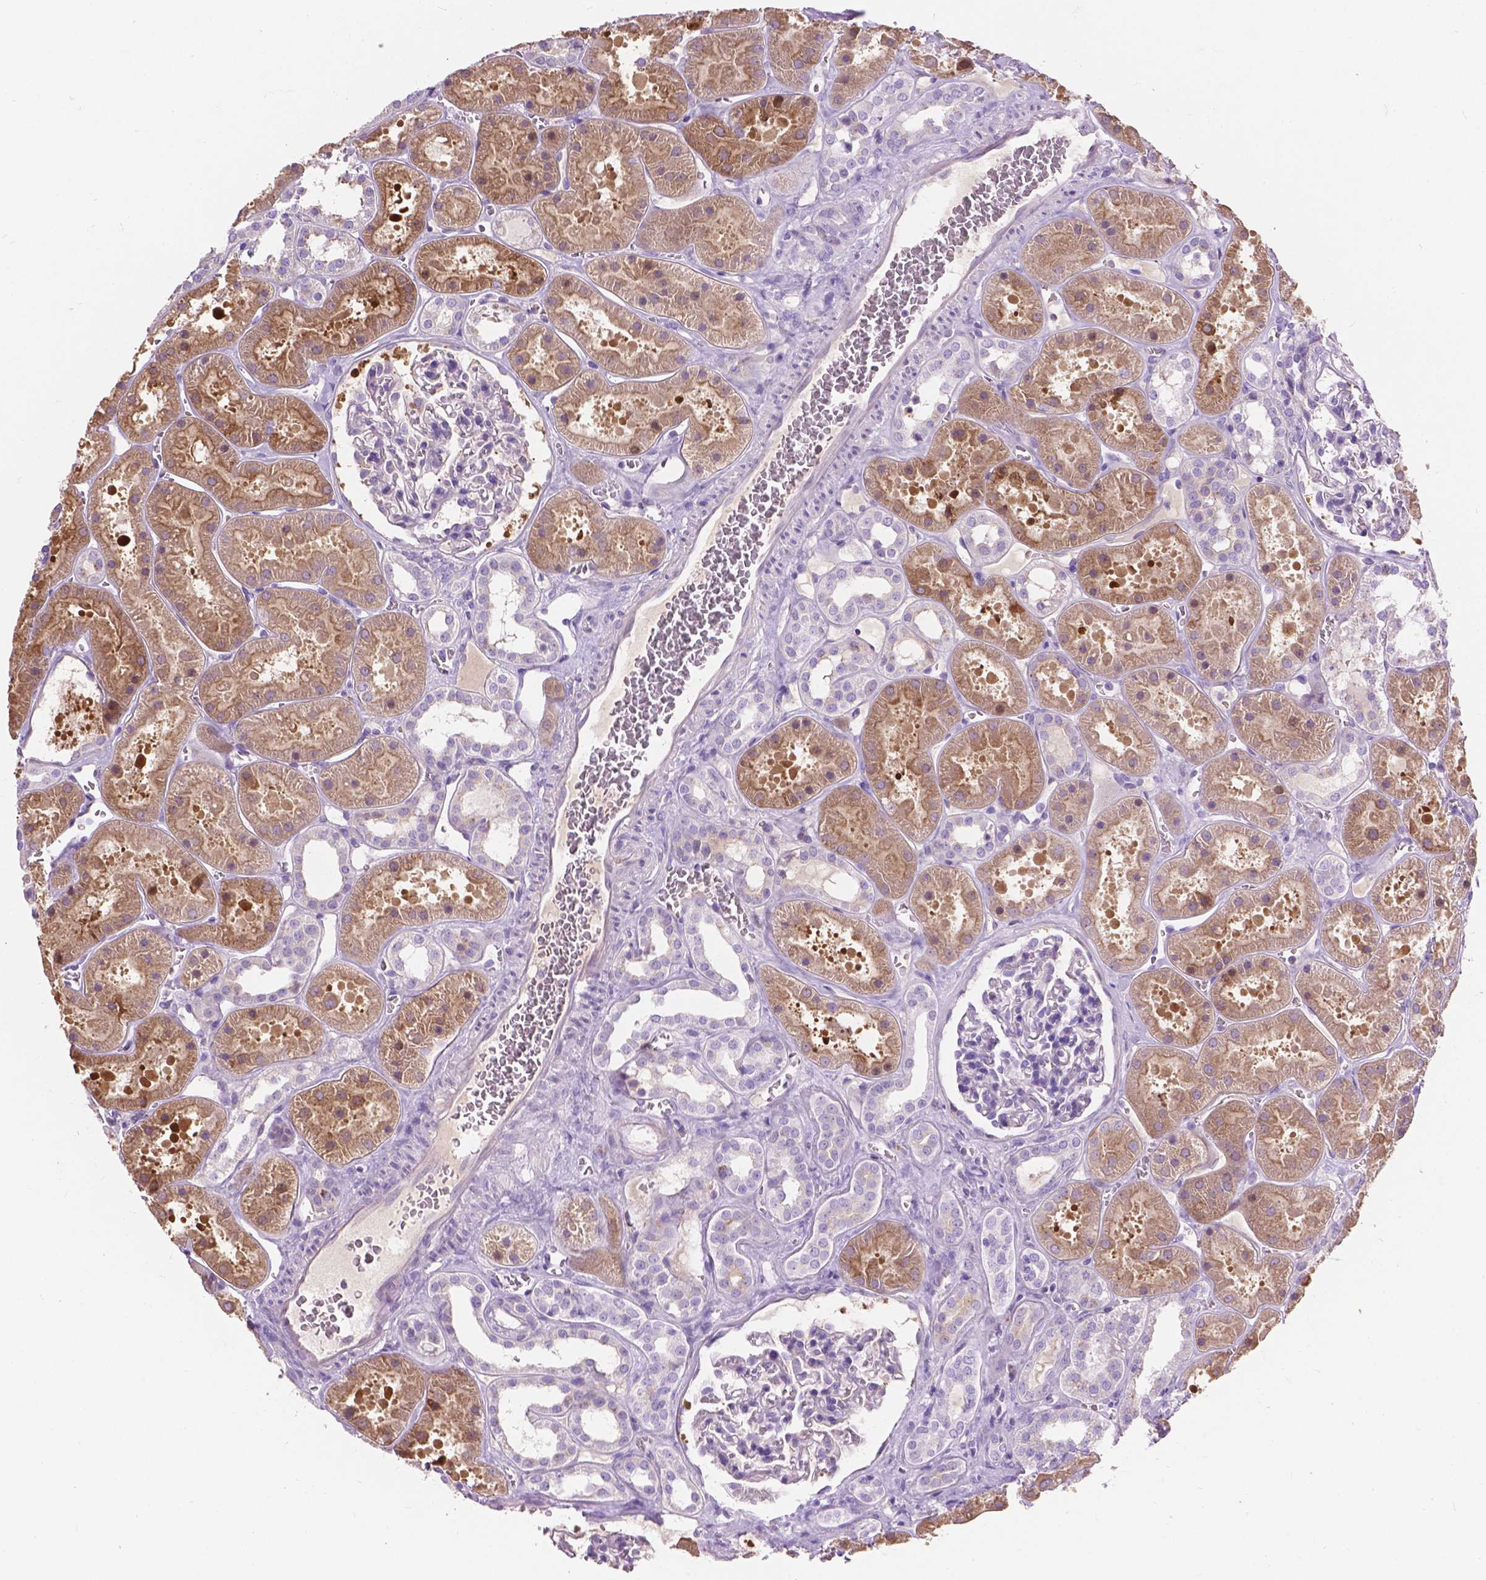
{"staining": {"intensity": "negative", "quantity": "none", "location": "none"}, "tissue": "kidney", "cell_type": "Cells in glomeruli", "image_type": "normal", "snomed": [{"axis": "morphology", "description": "Normal tissue, NOS"}, {"axis": "topography", "description": "Kidney"}], "caption": "DAB immunohistochemical staining of unremarkable kidney exhibits no significant staining in cells in glomeruli. (DAB (3,3'-diaminobenzidine) immunohistochemistry (IHC) with hematoxylin counter stain).", "gene": "NOXO1", "patient": {"sex": "female", "age": 41}}